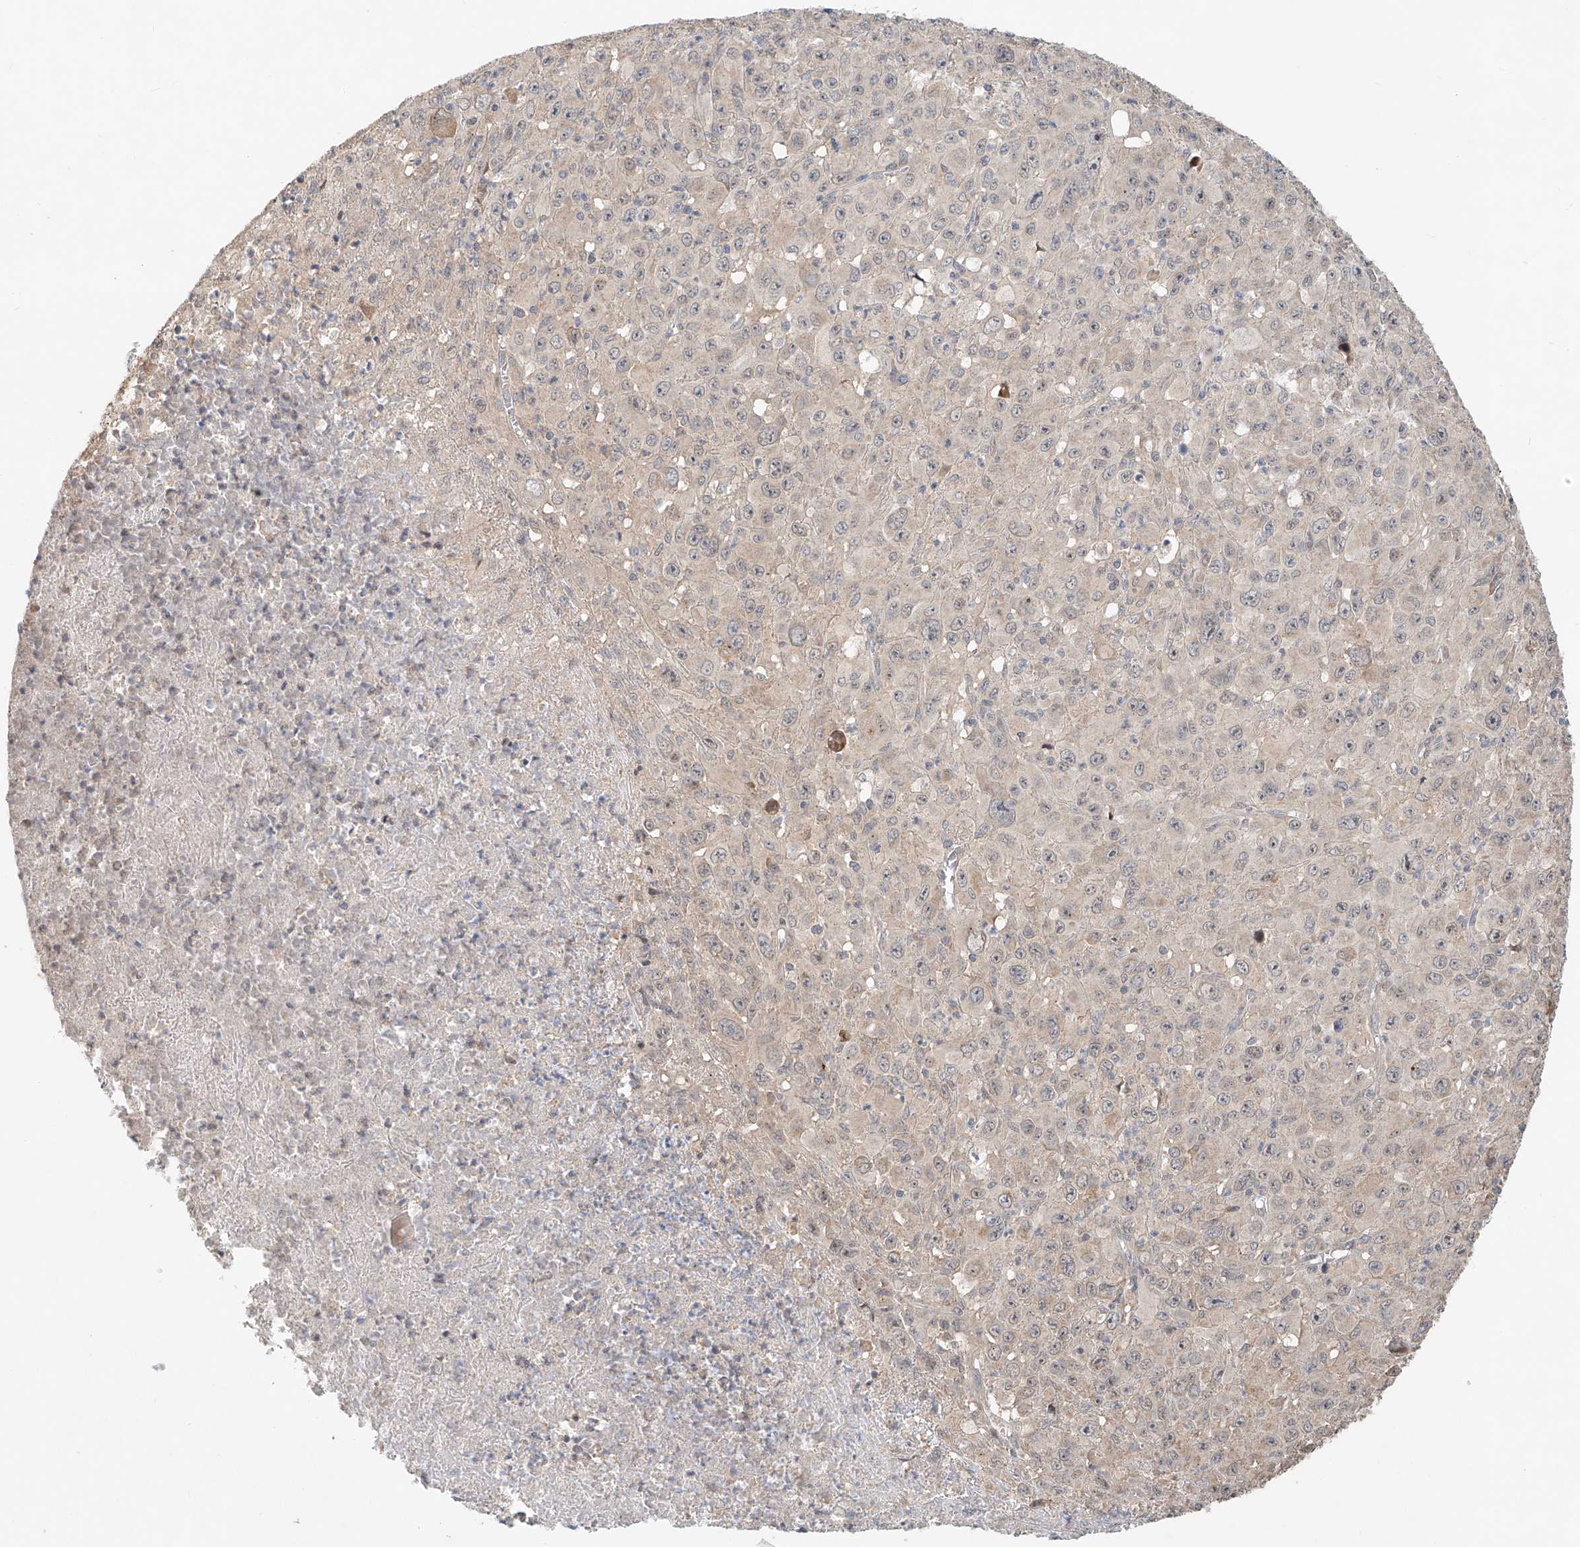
{"staining": {"intensity": "negative", "quantity": "none", "location": "none"}, "tissue": "melanoma", "cell_type": "Tumor cells", "image_type": "cancer", "snomed": [{"axis": "morphology", "description": "Malignant melanoma, Metastatic site"}, {"axis": "topography", "description": "Skin"}], "caption": "A high-resolution histopathology image shows immunohistochemistry (IHC) staining of malignant melanoma (metastatic site), which displays no significant expression in tumor cells. The staining was performed using DAB to visualize the protein expression in brown, while the nuclei were stained in blue with hematoxylin (Magnification: 20x).", "gene": "TMEM61", "patient": {"sex": "female", "age": 56}}